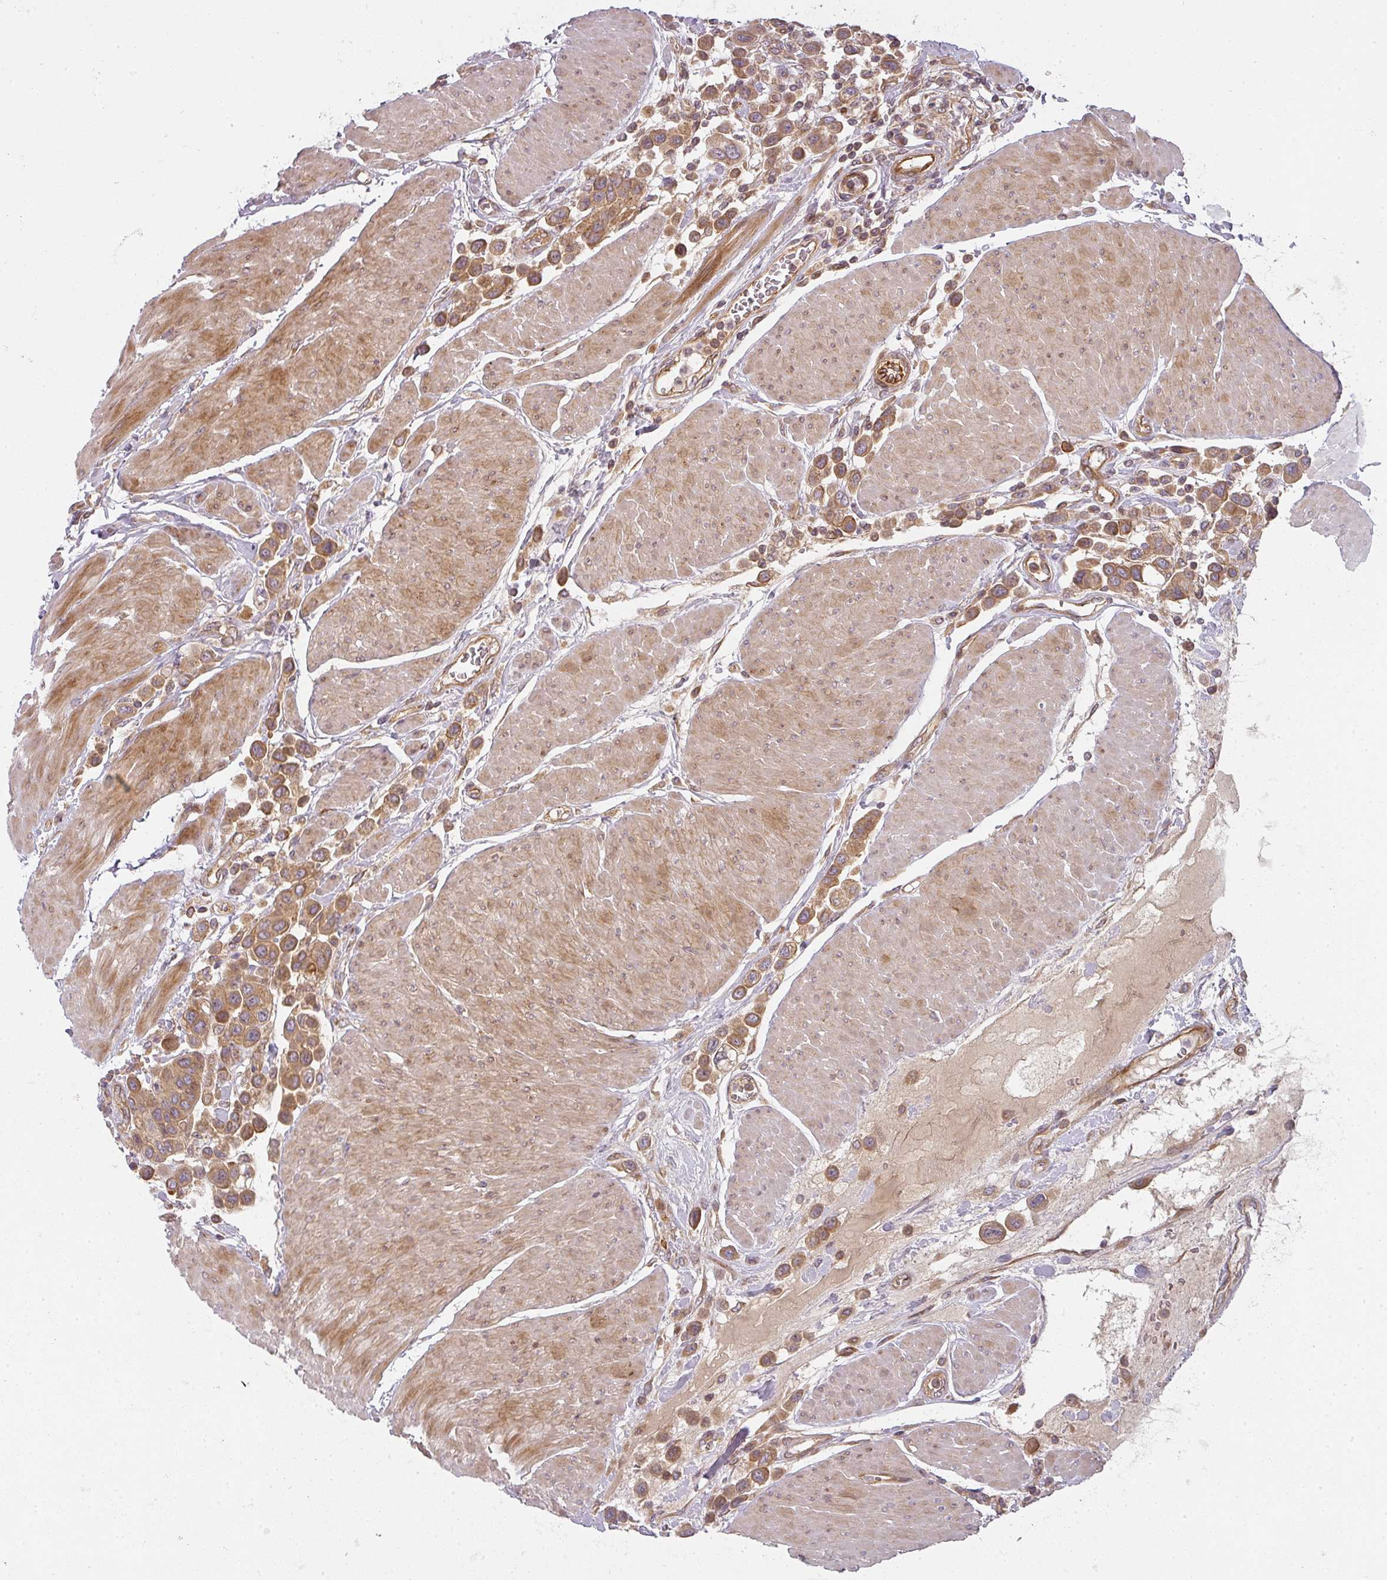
{"staining": {"intensity": "moderate", "quantity": ">75%", "location": "cytoplasmic/membranous"}, "tissue": "urothelial cancer", "cell_type": "Tumor cells", "image_type": "cancer", "snomed": [{"axis": "morphology", "description": "Urothelial carcinoma, High grade"}, {"axis": "topography", "description": "Urinary bladder"}], "caption": "Tumor cells demonstrate medium levels of moderate cytoplasmic/membranous positivity in approximately >75% of cells in urothelial cancer.", "gene": "CNOT1", "patient": {"sex": "male", "age": 50}}